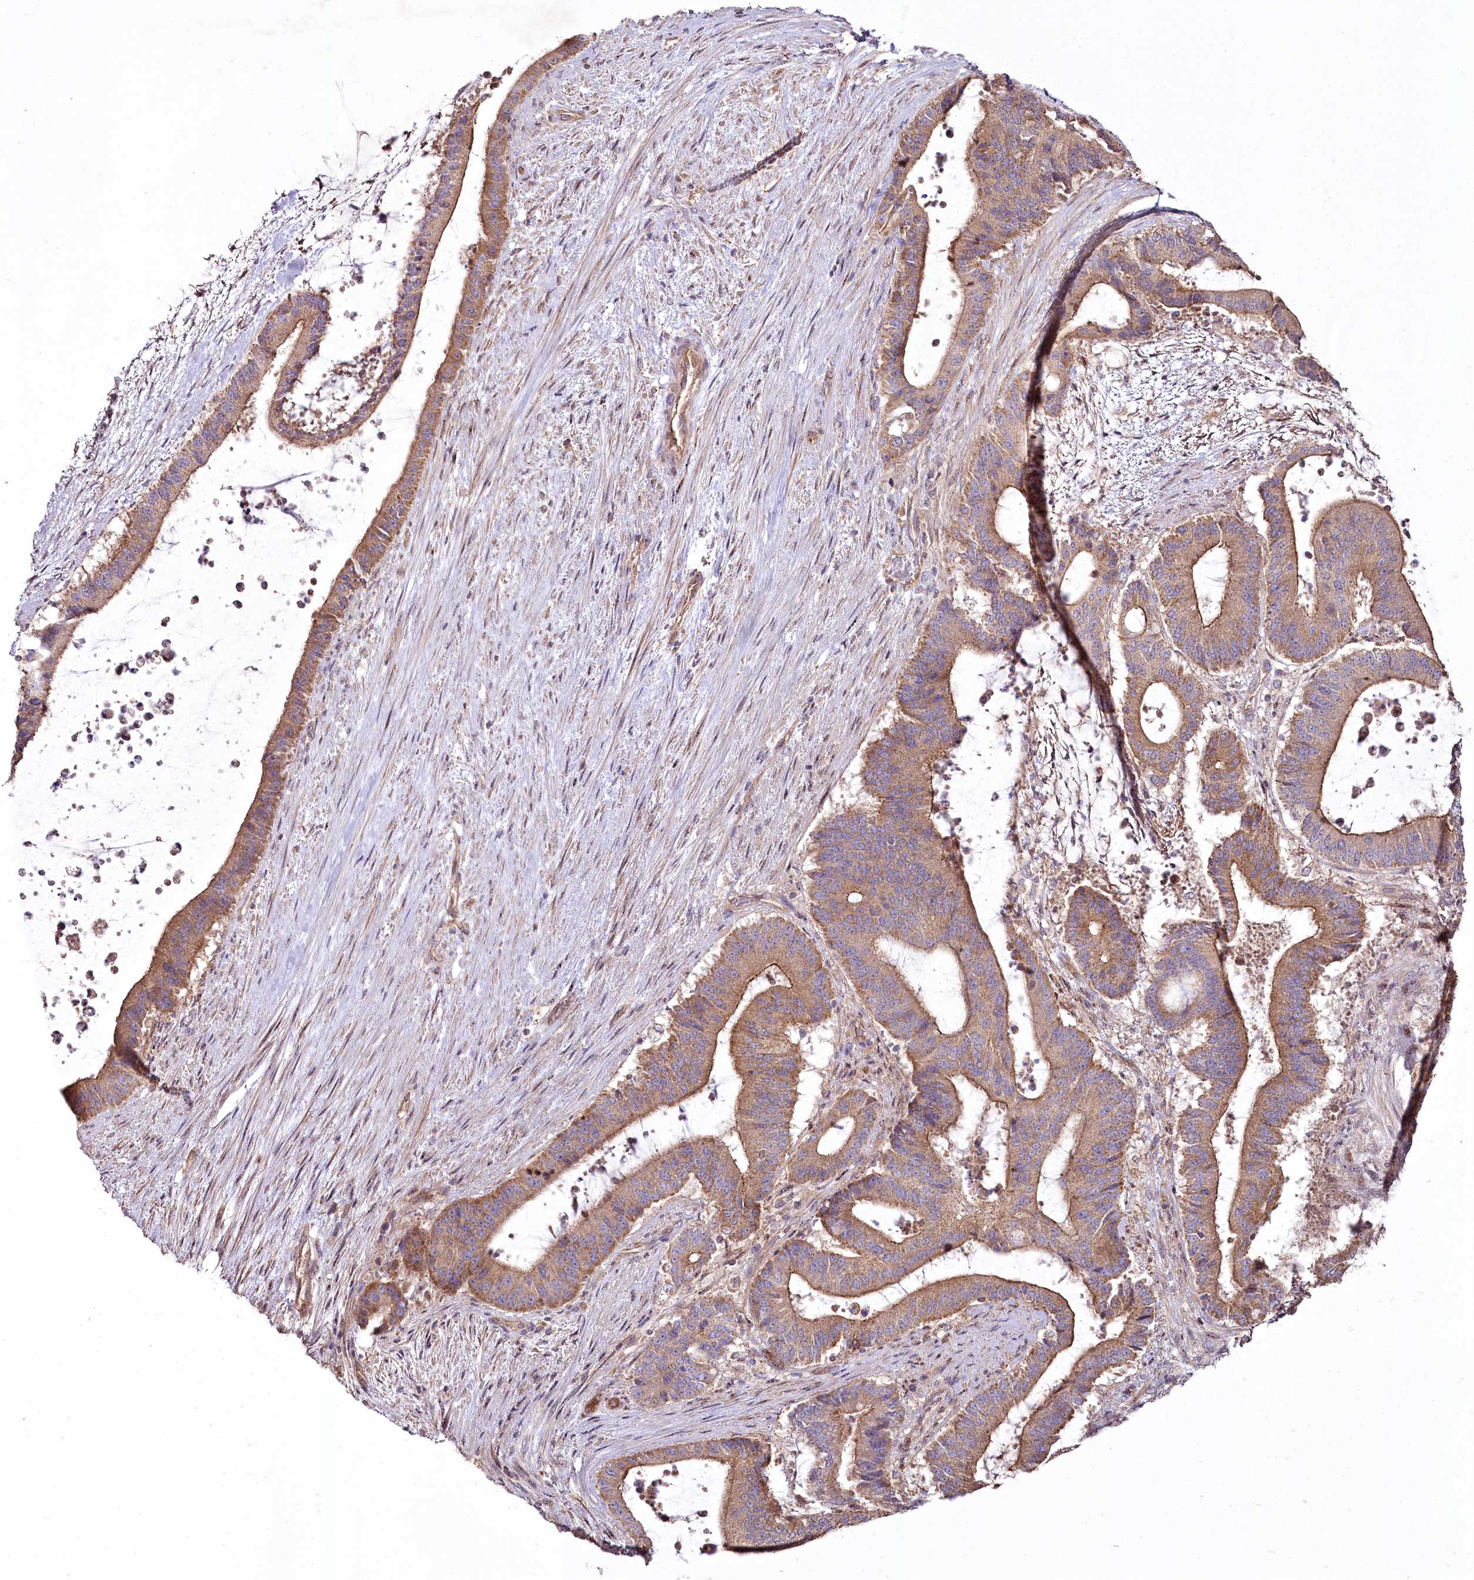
{"staining": {"intensity": "moderate", "quantity": ">75%", "location": "cytoplasmic/membranous"}, "tissue": "liver cancer", "cell_type": "Tumor cells", "image_type": "cancer", "snomed": [{"axis": "morphology", "description": "Normal tissue, NOS"}, {"axis": "morphology", "description": "Cholangiocarcinoma"}, {"axis": "topography", "description": "Liver"}, {"axis": "topography", "description": "Peripheral nerve tissue"}], "caption": "Immunohistochemical staining of human cholangiocarcinoma (liver) displays medium levels of moderate cytoplasmic/membranous protein expression in approximately >75% of tumor cells. (DAB (3,3'-diaminobenzidine) = brown stain, brightfield microscopy at high magnification).", "gene": "SH3TC1", "patient": {"sex": "female", "age": 73}}